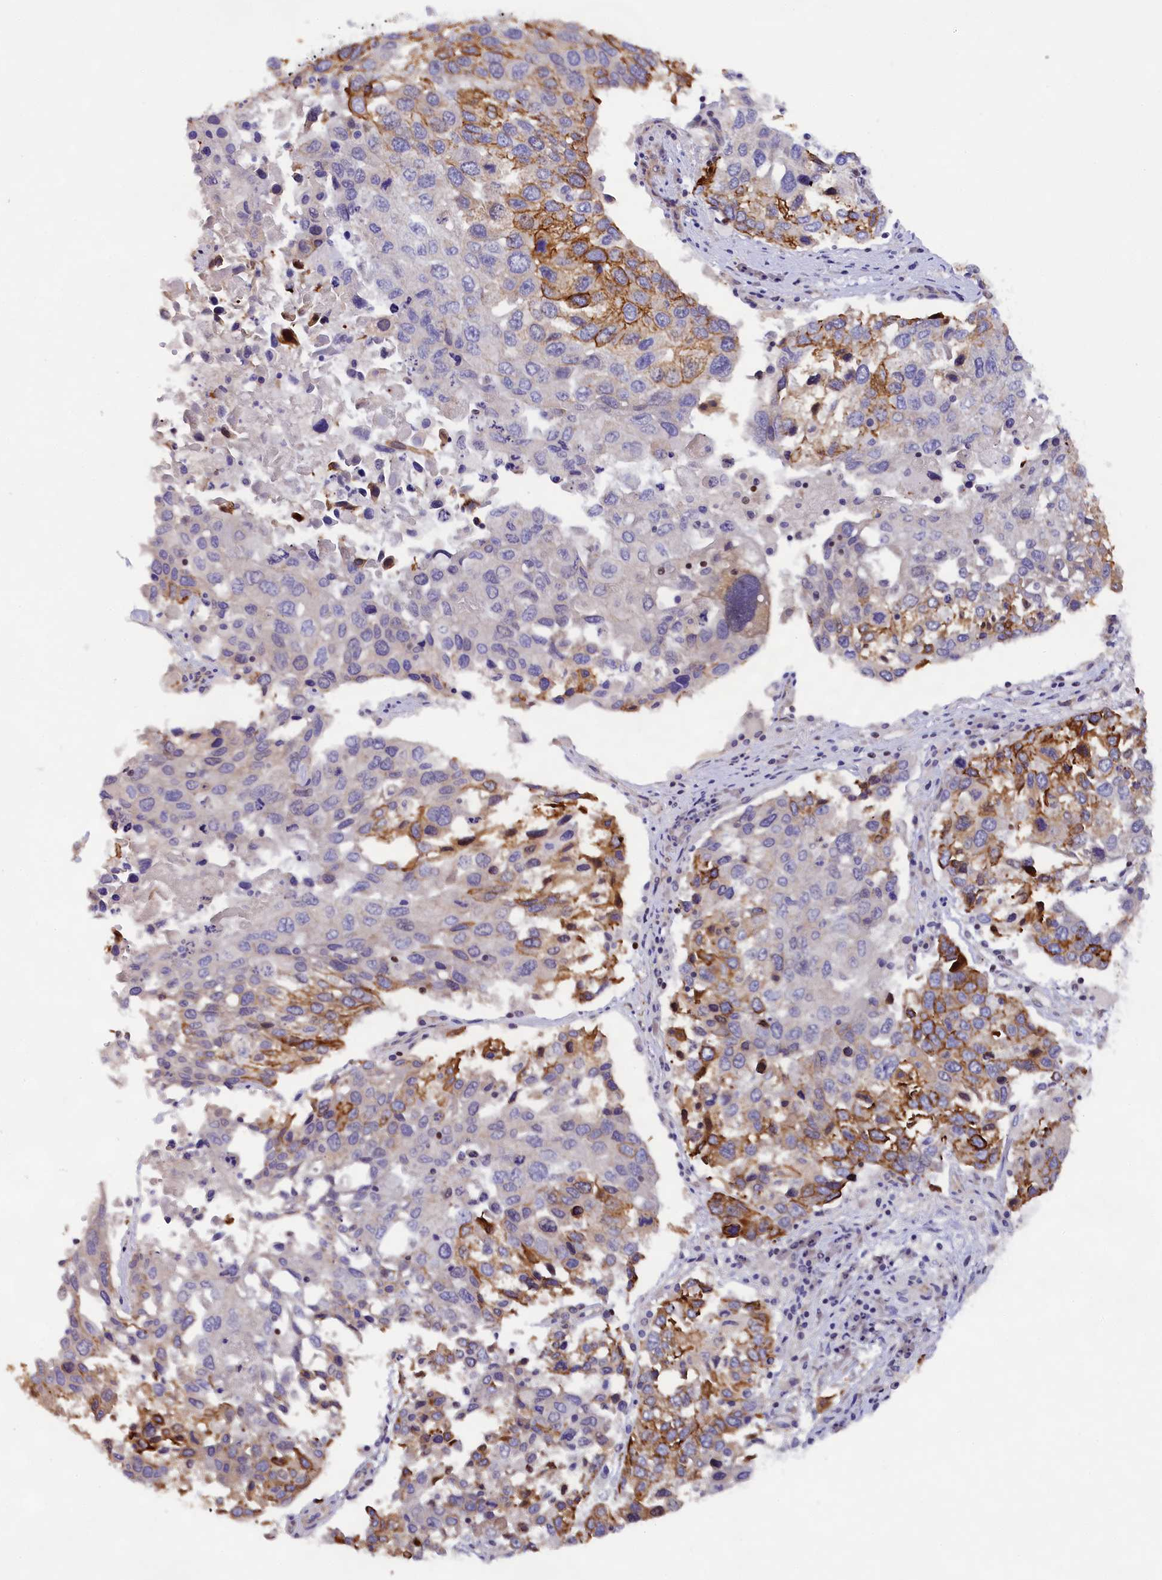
{"staining": {"intensity": "strong", "quantity": "<25%", "location": "cytoplasmic/membranous"}, "tissue": "lung cancer", "cell_type": "Tumor cells", "image_type": "cancer", "snomed": [{"axis": "morphology", "description": "Squamous cell carcinoma, NOS"}, {"axis": "topography", "description": "Lung"}], "caption": "Immunohistochemistry photomicrograph of neoplastic tissue: lung squamous cell carcinoma stained using immunohistochemistry (IHC) reveals medium levels of strong protein expression localized specifically in the cytoplasmic/membranous of tumor cells, appearing as a cytoplasmic/membranous brown color.", "gene": "SP4", "patient": {"sex": "male", "age": 65}}